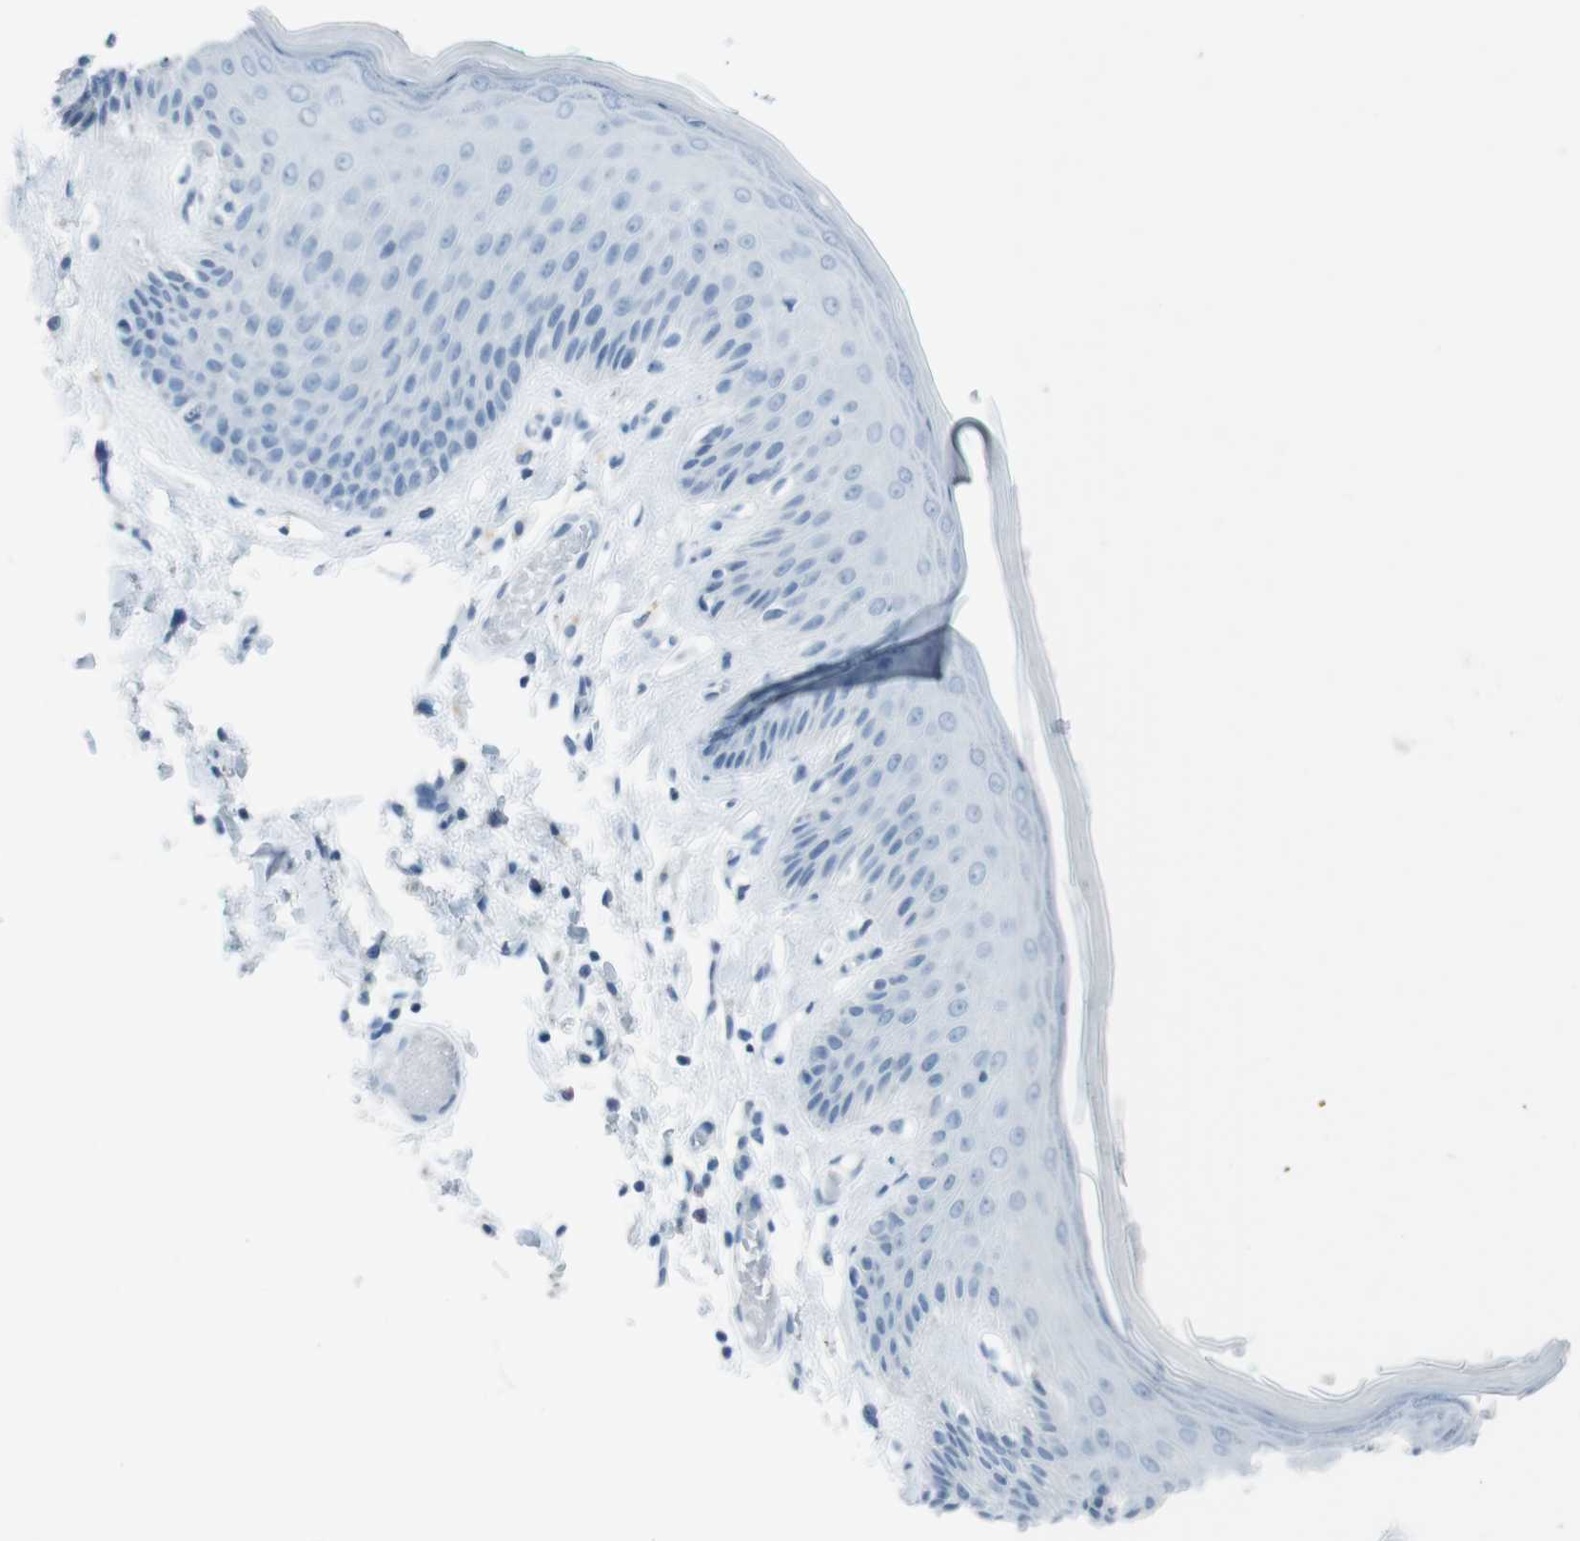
{"staining": {"intensity": "negative", "quantity": "none", "location": "none"}, "tissue": "skin", "cell_type": "Epidermal cells", "image_type": "normal", "snomed": [{"axis": "morphology", "description": "Normal tissue, NOS"}, {"axis": "topography", "description": "Vulva"}], "caption": "An image of human skin is negative for staining in epidermal cells. Brightfield microscopy of immunohistochemistry (IHC) stained with DAB (3,3'-diaminobenzidine) (brown) and hematoxylin (blue), captured at high magnification.", "gene": "TMEM207", "patient": {"sex": "female", "age": 73}}